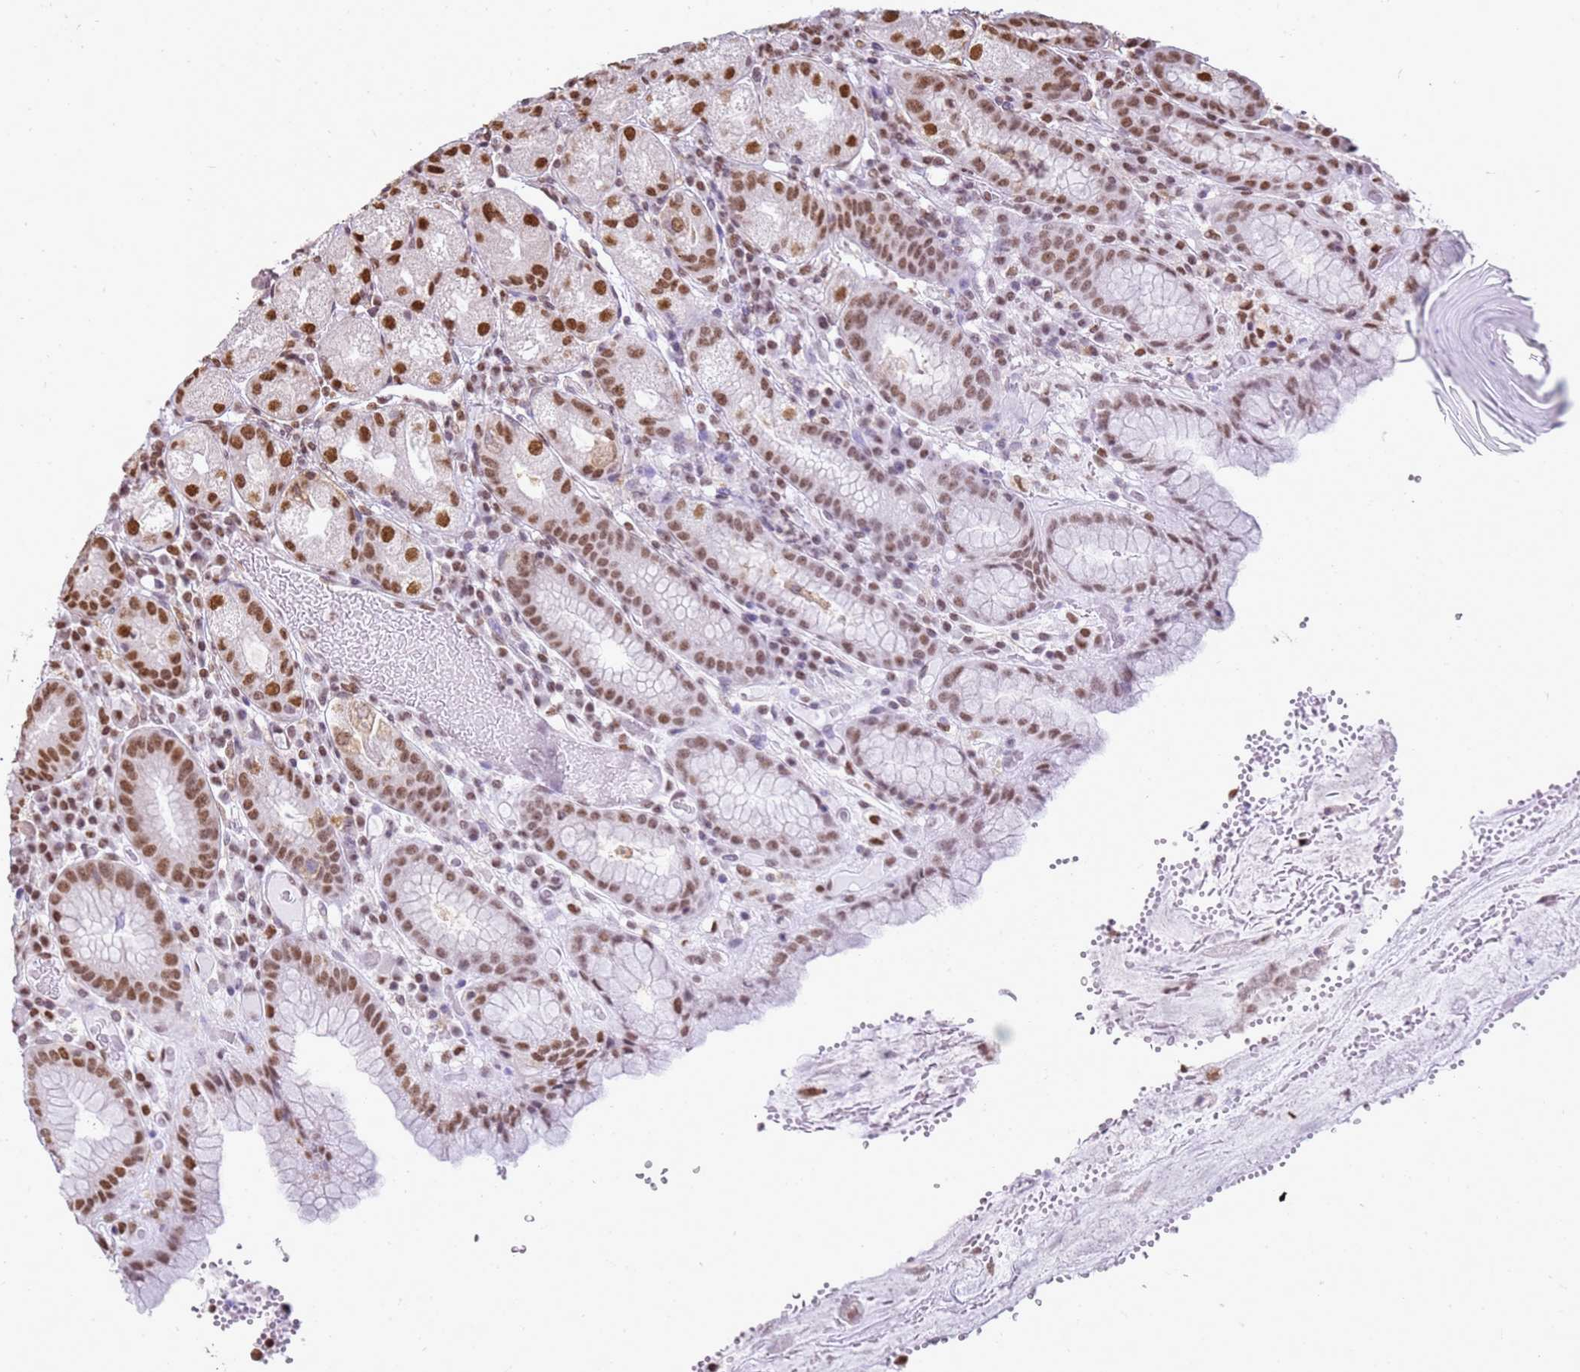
{"staining": {"intensity": "moderate", "quantity": ">75%", "location": "nuclear"}, "tissue": "stomach", "cell_type": "Glandular cells", "image_type": "normal", "snomed": [{"axis": "morphology", "description": "Normal tissue, NOS"}, {"axis": "topography", "description": "Stomach, upper"}], "caption": "Stomach stained with immunohistochemistry displays moderate nuclear expression in about >75% of glandular cells.", "gene": "APEX1", "patient": {"sex": "male", "age": 52}}